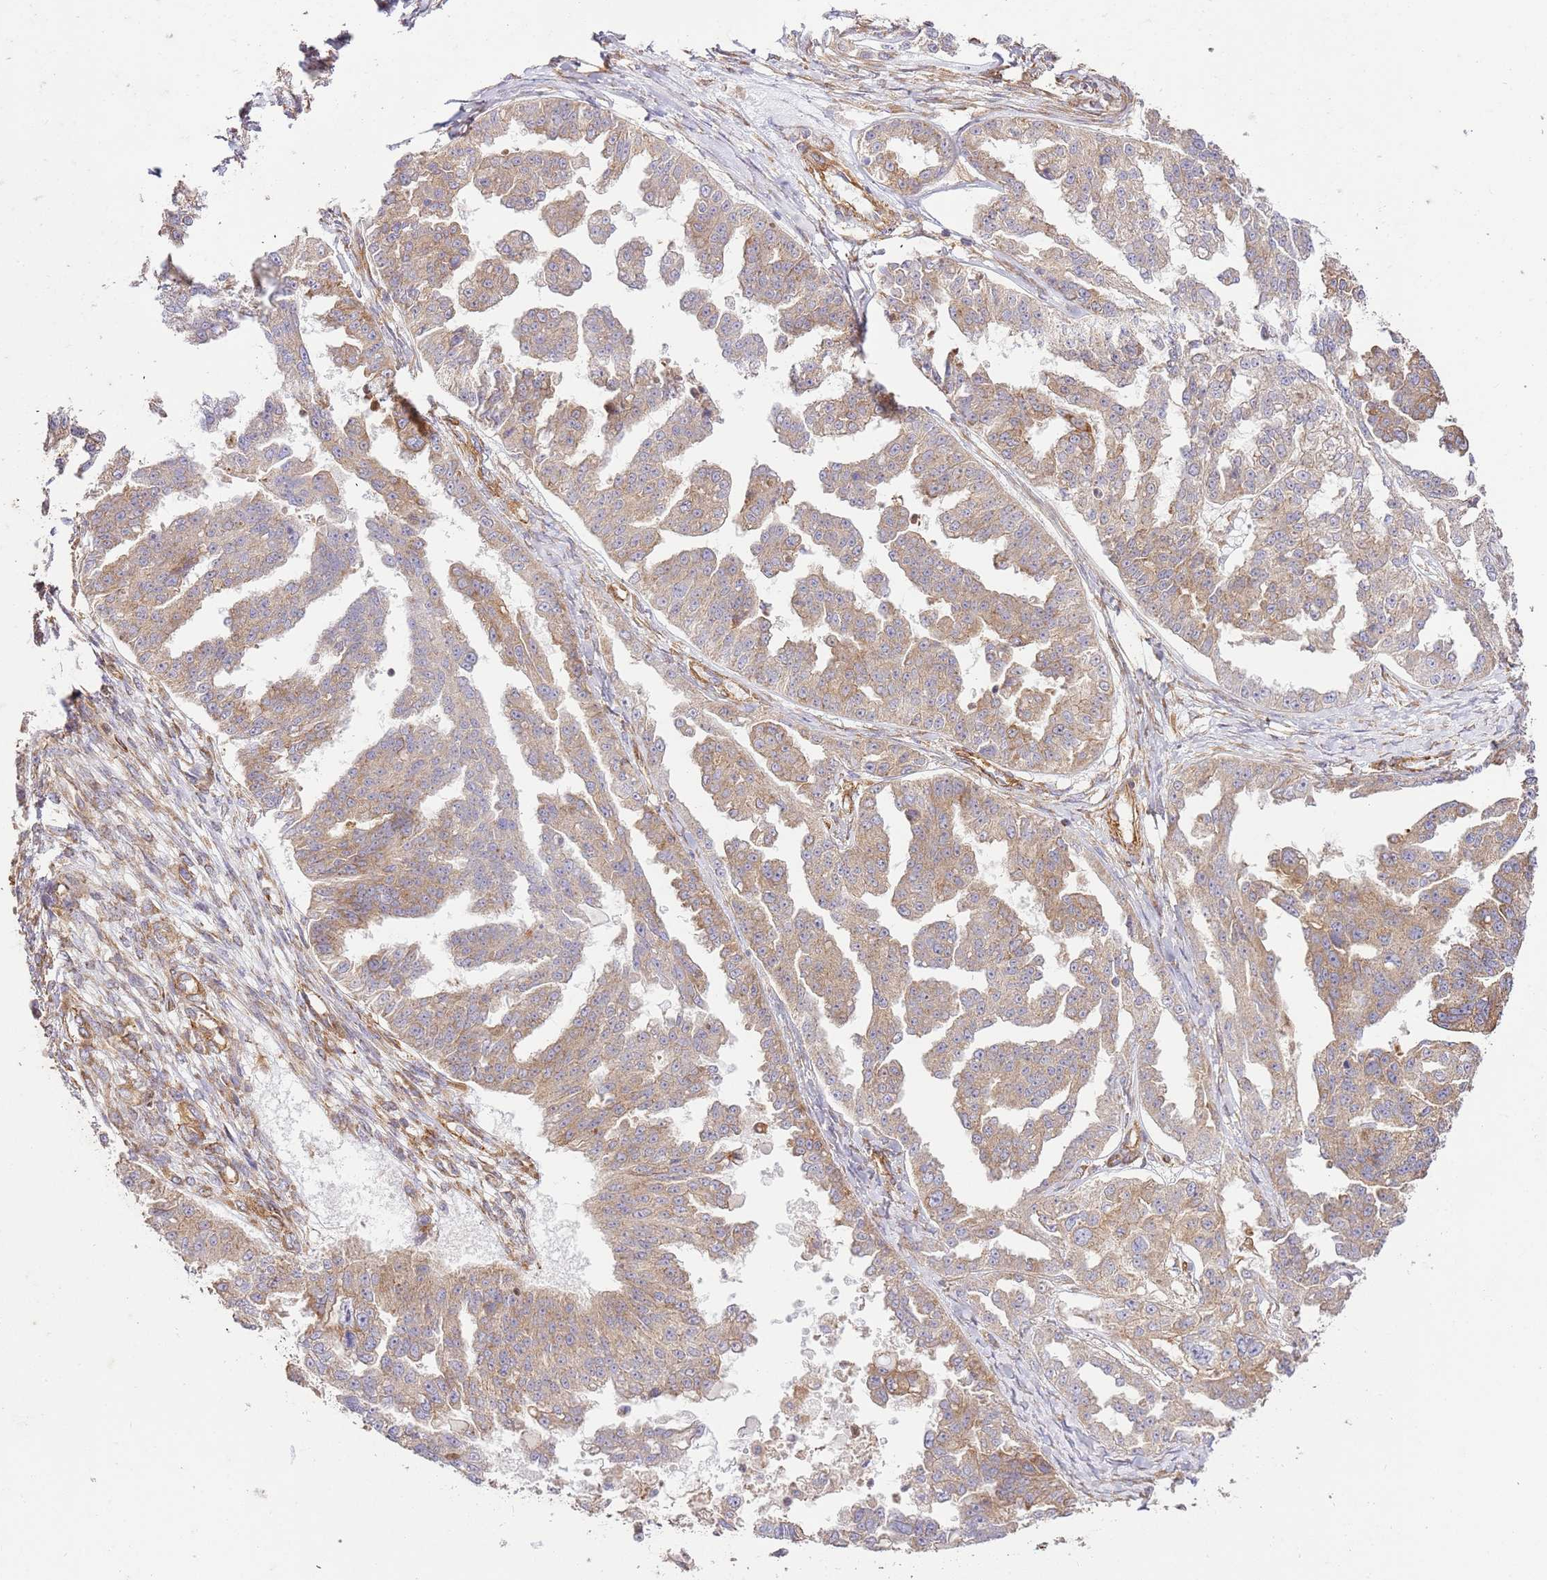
{"staining": {"intensity": "moderate", "quantity": ">75%", "location": "cytoplasmic/membranous"}, "tissue": "ovarian cancer", "cell_type": "Tumor cells", "image_type": "cancer", "snomed": [{"axis": "morphology", "description": "Cystadenocarcinoma, serous, NOS"}, {"axis": "topography", "description": "Ovary"}], "caption": "Ovarian cancer (serous cystadenocarcinoma) stained with DAB immunohistochemistry reveals medium levels of moderate cytoplasmic/membranous positivity in approximately >75% of tumor cells.", "gene": "ZBTB39", "patient": {"sex": "female", "age": 58}}